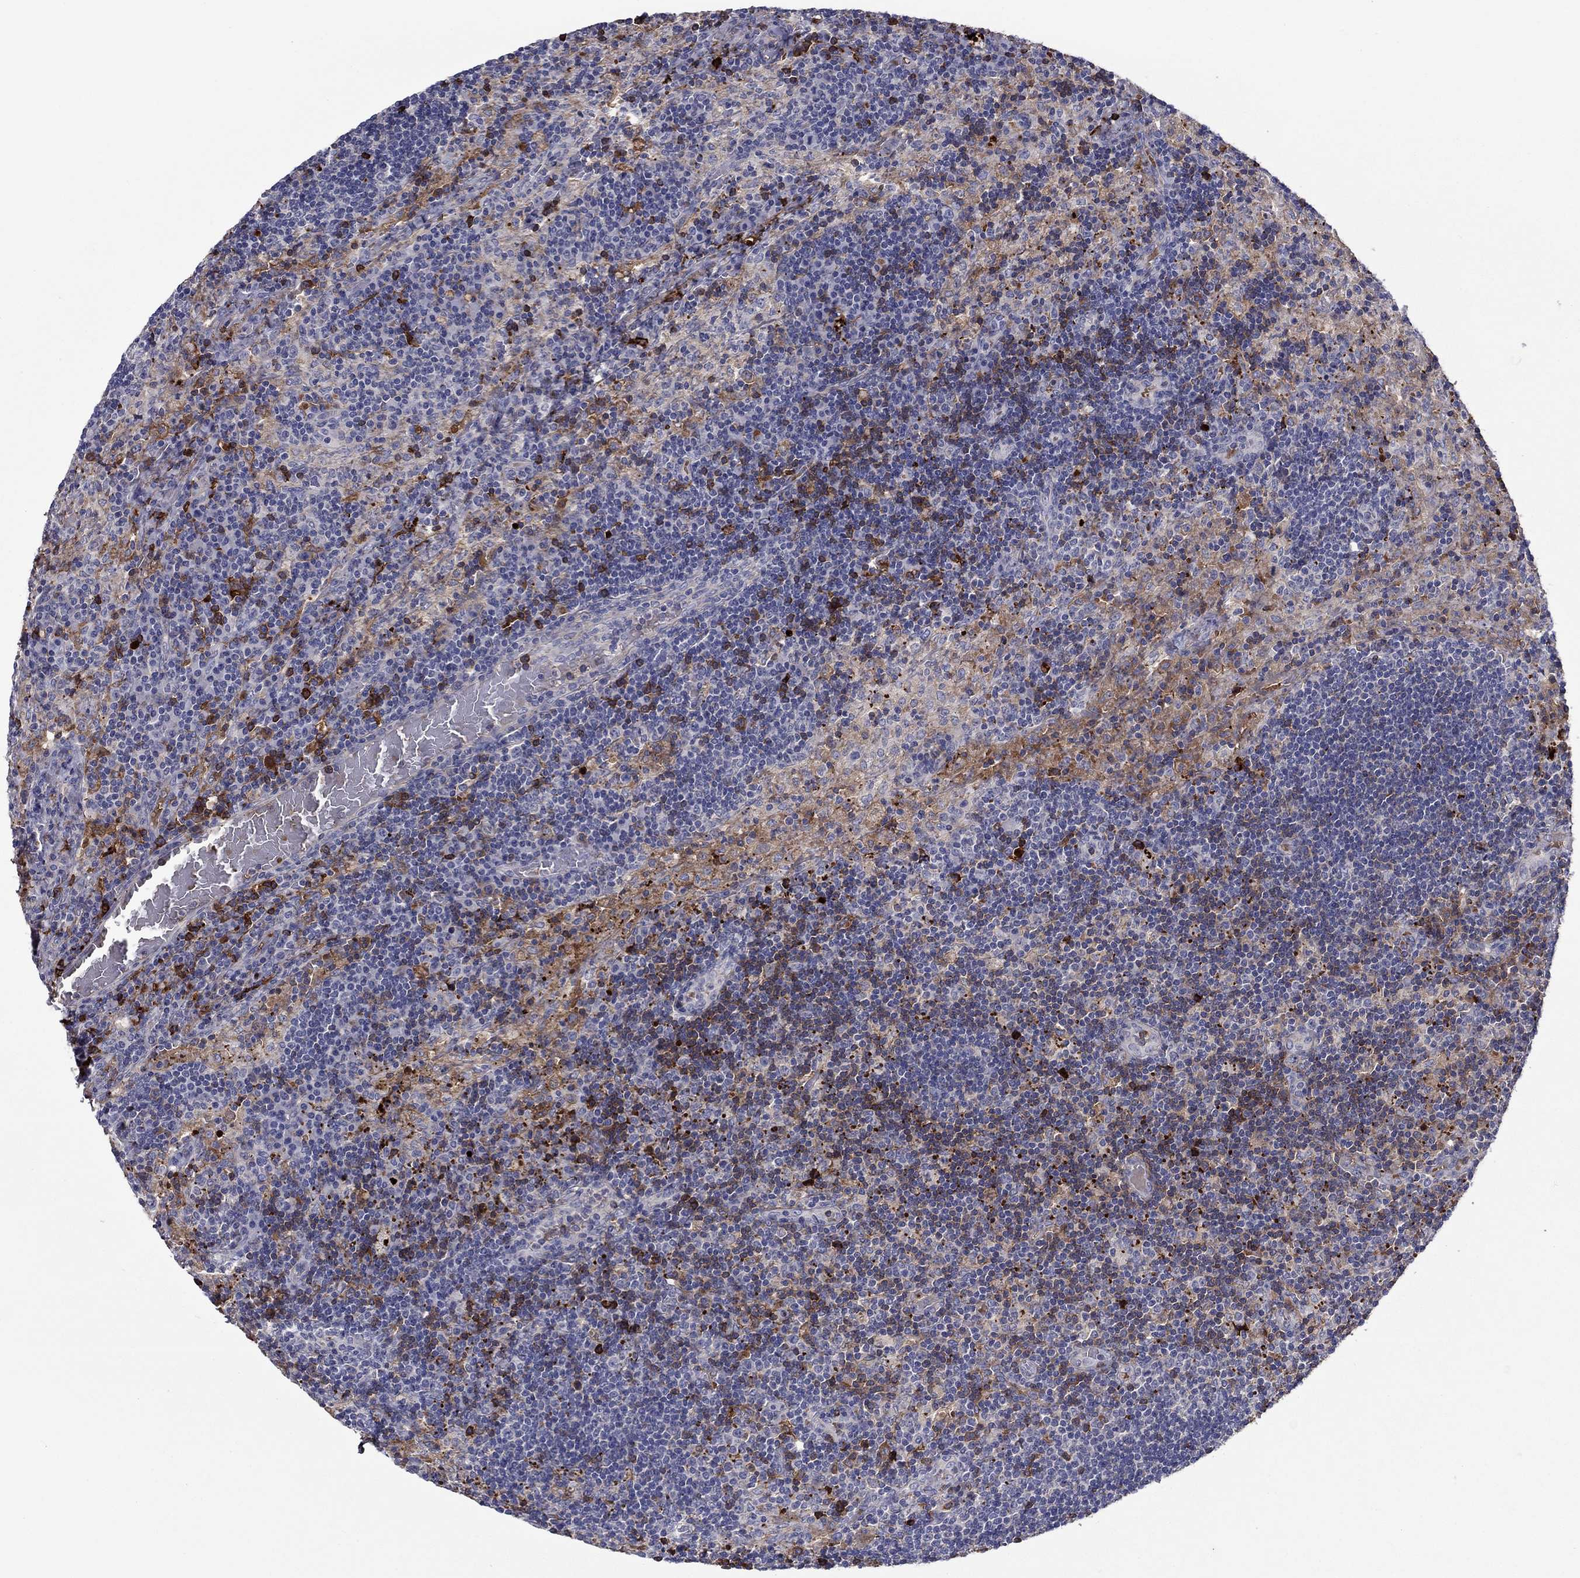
{"staining": {"intensity": "negative", "quantity": "none", "location": "none"}, "tissue": "lymph node", "cell_type": "Germinal center cells", "image_type": "normal", "snomed": [{"axis": "morphology", "description": "Normal tissue, NOS"}, {"axis": "topography", "description": "Lymph node"}], "caption": "The histopathology image shows no significant staining in germinal center cells of lymph node.", "gene": "HPX", "patient": {"sex": "male", "age": 63}}